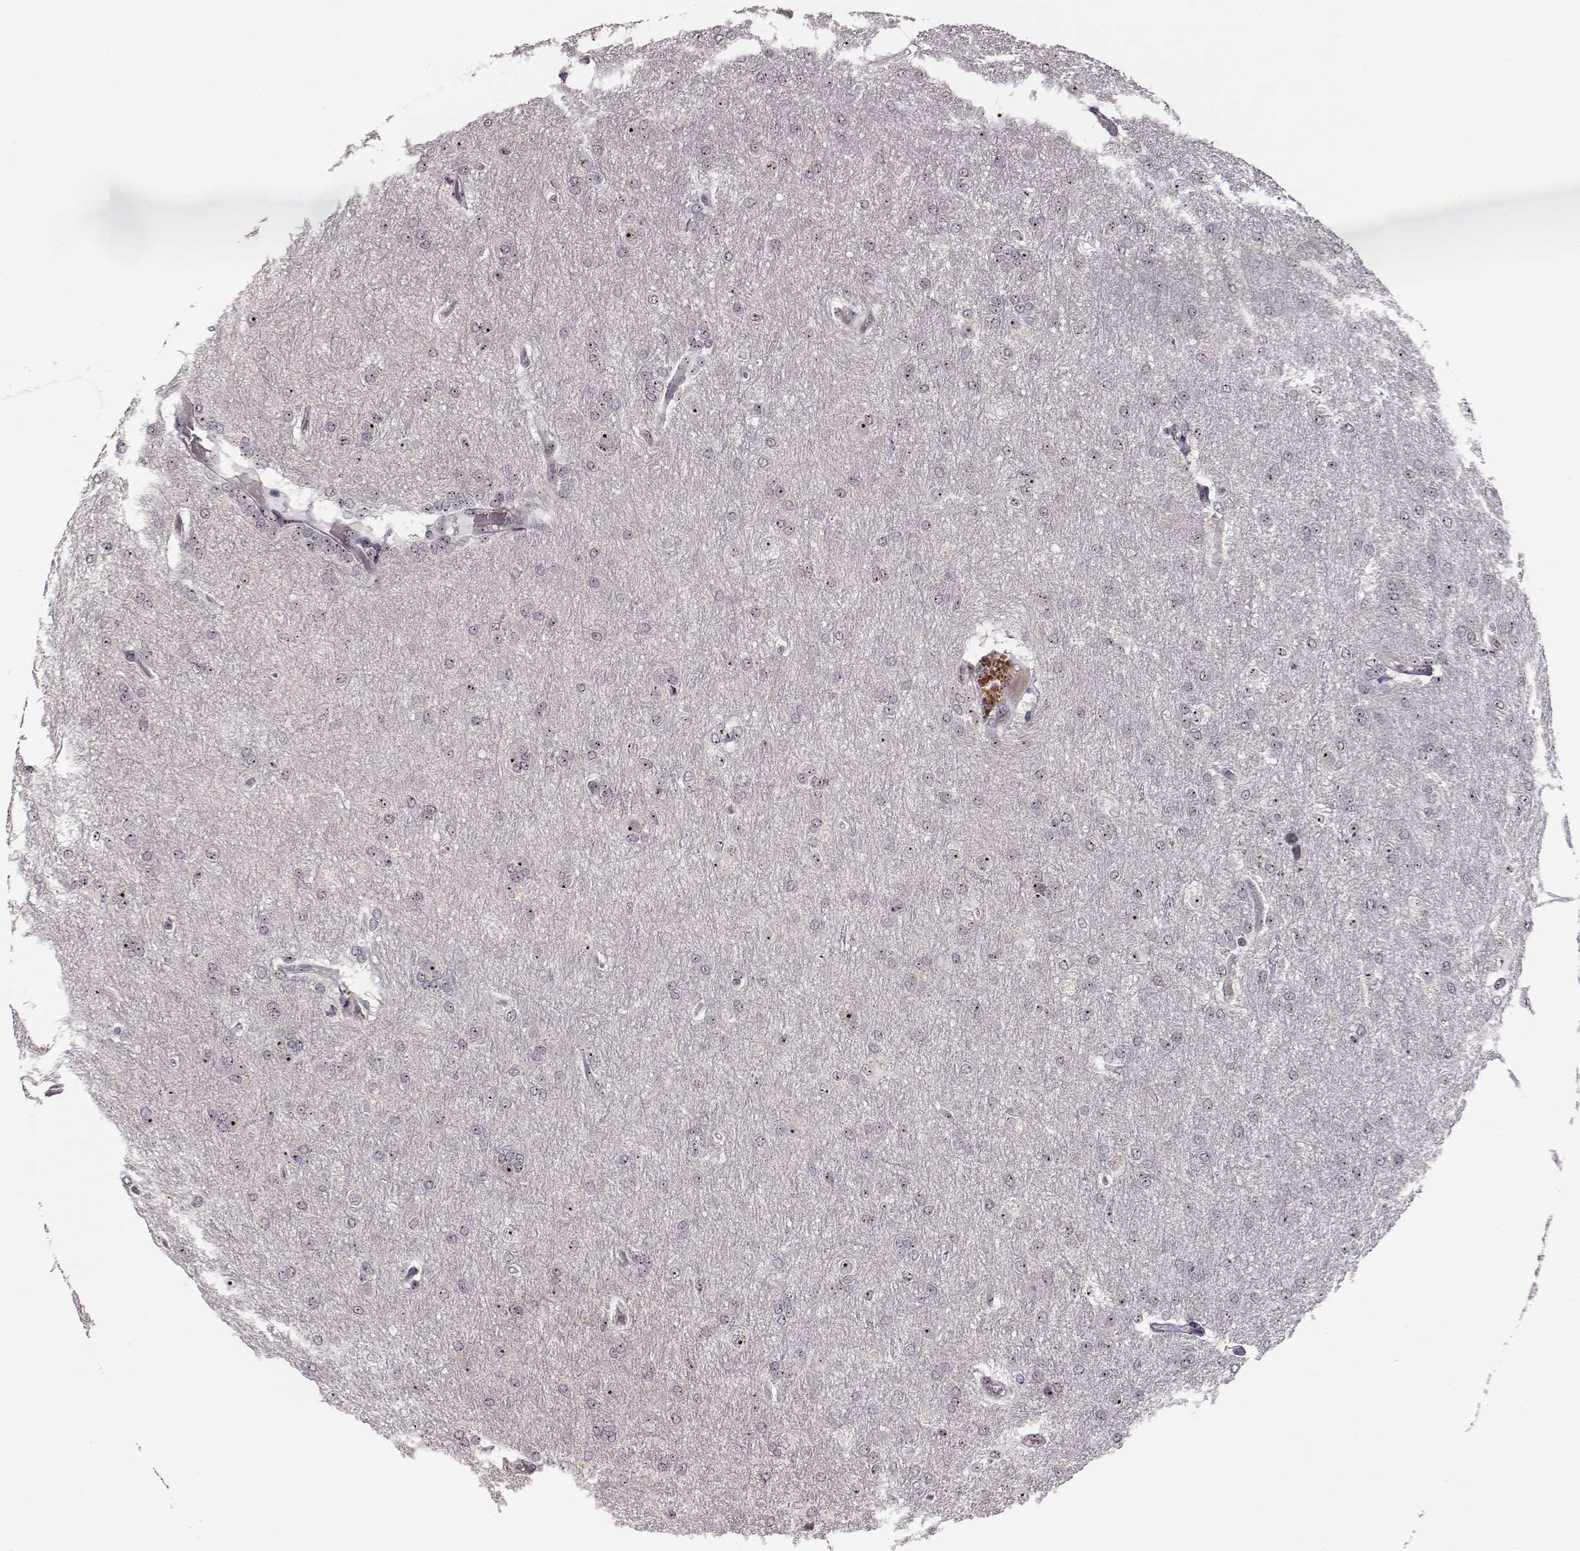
{"staining": {"intensity": "moderate", "quantity": ">75%", "location": "nuclear"}, "tissue": "glioma", "cell_type": "Tumor cells", "image_type": "cancer", "snomed": [{"axis": "morphology", "description": "Glioma, malignant, High grade"}, {"axis": "topography", "description": "Brain"}], "caption": "Protein expression analysis of human high-grade glioma (malignant) reveals moderate nuclear positivity in approximately >75% of tumor cells.", "gene": "NOP56", "patient": {"sex": "male", "age": 68}}